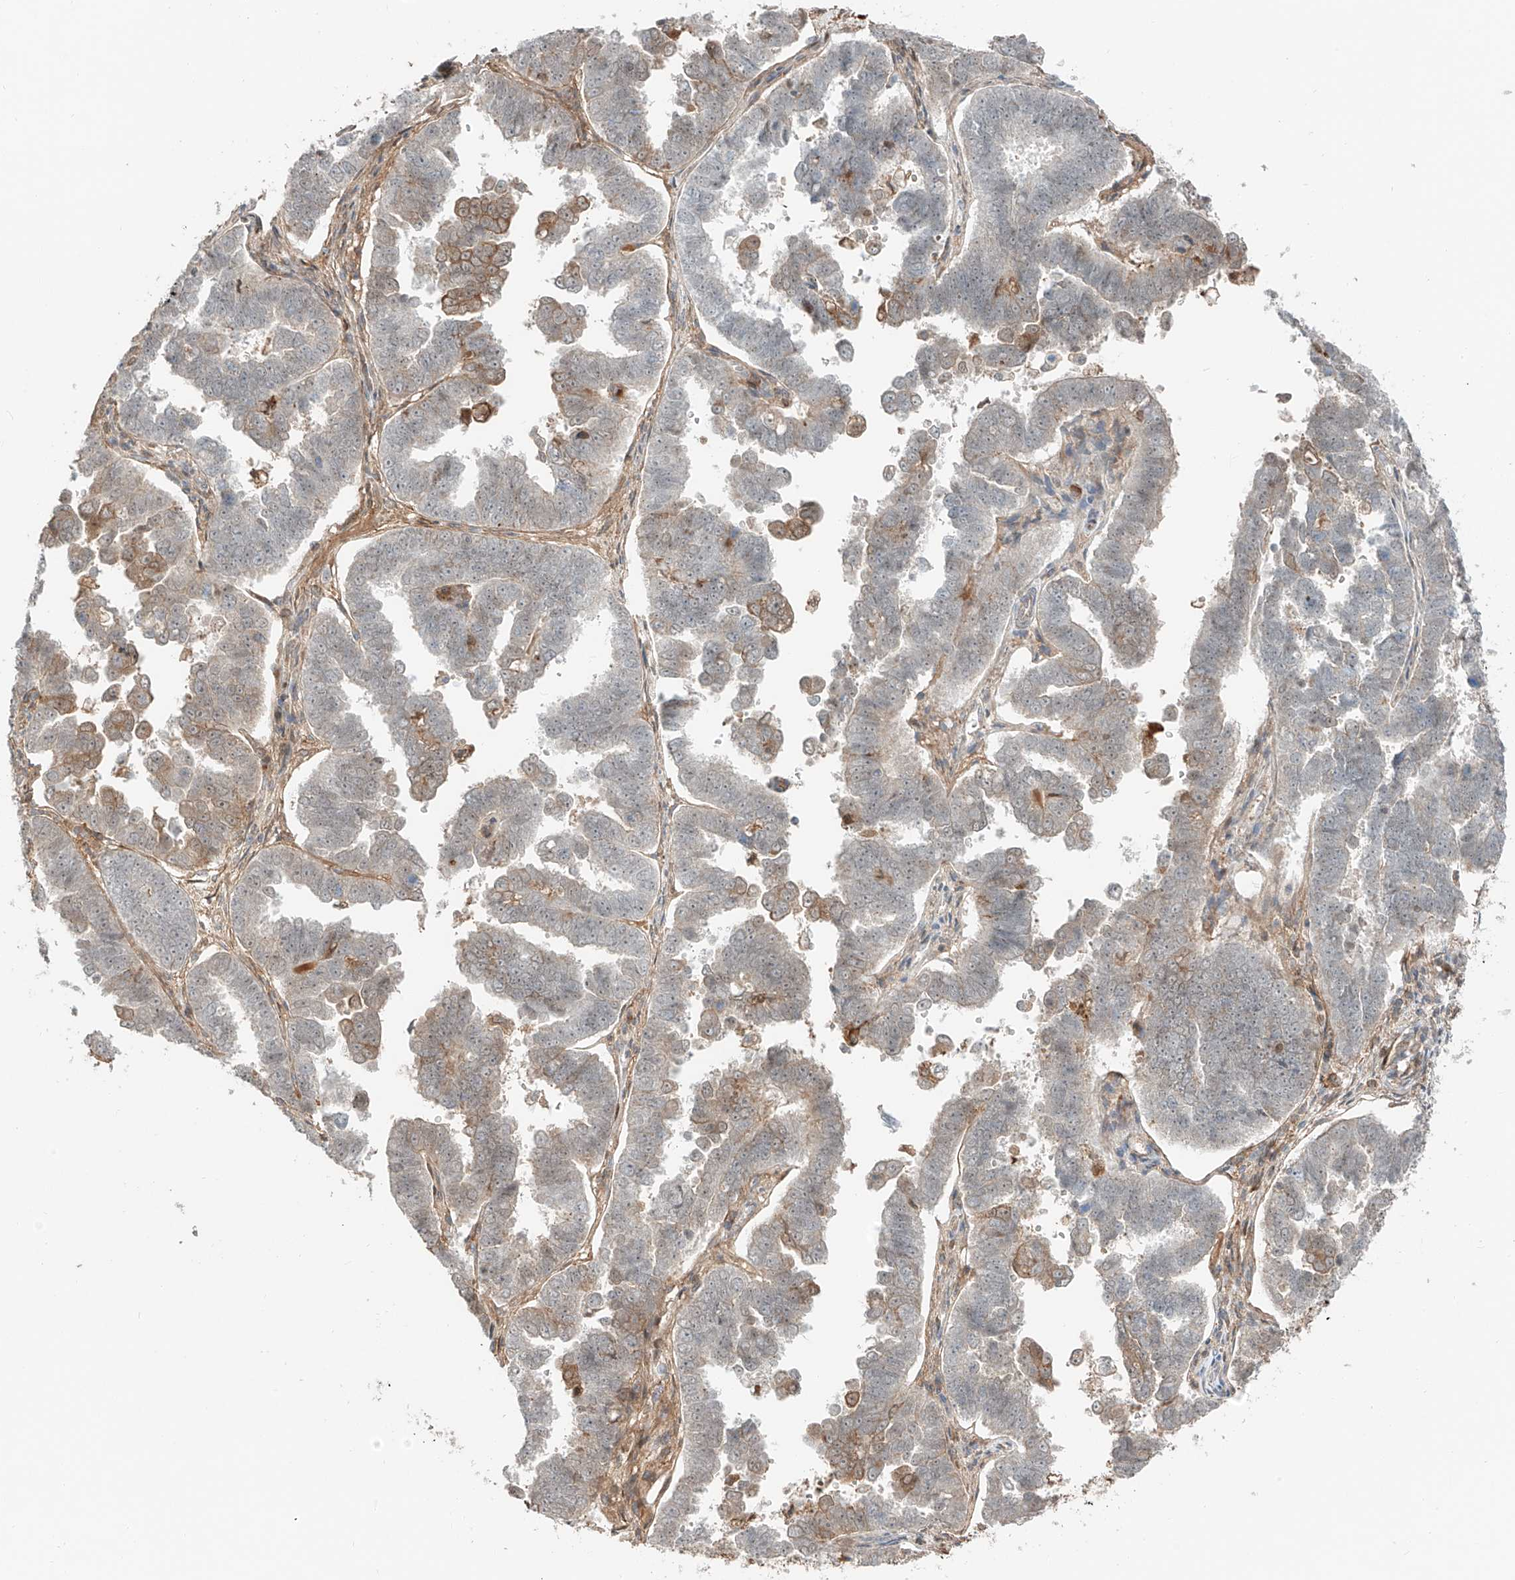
{"staining": {"intensity": "moderate", "quantity": "<25%", "location": "cytoplasmic/membranous"}, "tissue": "endometrial cancer", "cell_type": "Tumor cells", "image_type": "cancer", "snomed": [{"axis": "morphology", "description": "Adenocarcinoma, NOS"}, {"axis": "topography", "description": "Endometrium"}], "caption": "This image exhibits immunohistochemistry staining of adenocarcinoma (endometrial), with low moderate cytoplasmic/membranous positivity in approximately <25% of tumor cells.", "gene": "CEP162", "patient": {"sex": "female", "age": 75}}